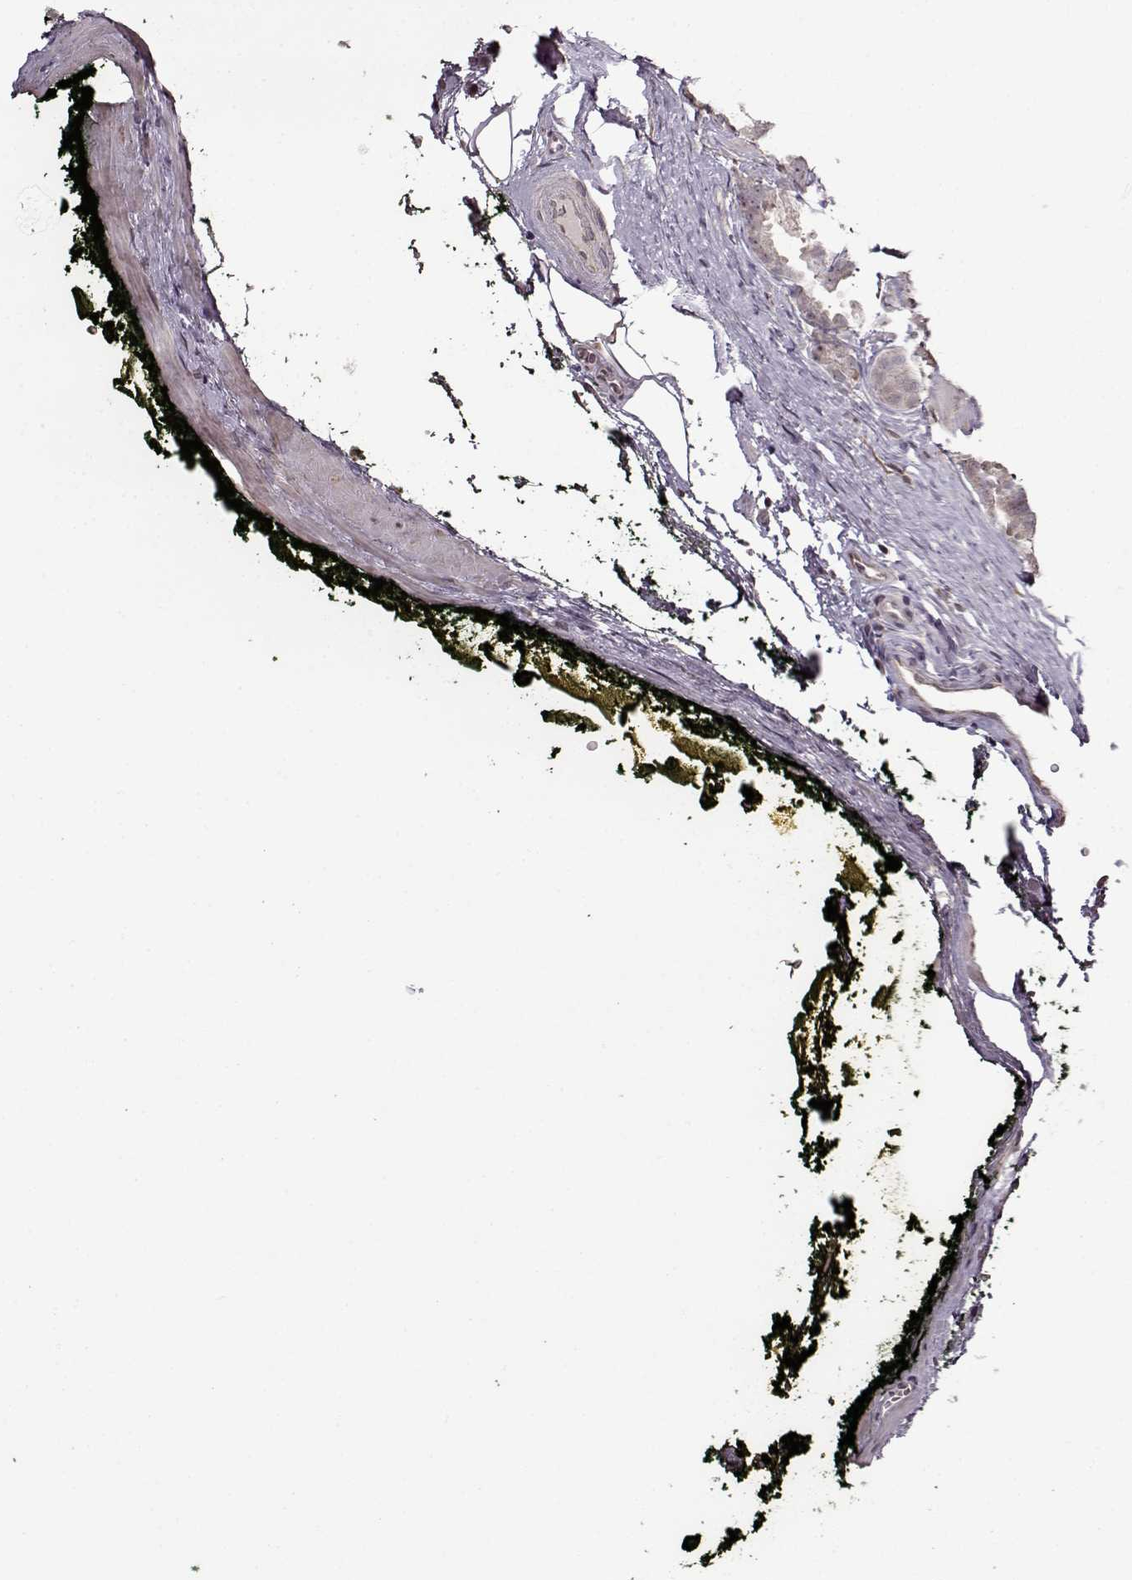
{"staining": {"intensity": "negative", "quantity": "none", "location": "none"}, "tissue": "prostate cancer", "cell_type": "Tumor cells", "image_type": "cancer", "snomed": [{"axis": "morphology", "description": "Adenocarcinoma, NOS"}, {"axis": "topography", "description": "Prostate"}], "caption": "Immunohistochemistry (IHC) histopathology image of human prostate adenocarcinoma stained for a protein (brown), which demonstrates no positivity in tumor cells.", "gene": "FSHB", "patient": {"sex": "male", "age": 64}}